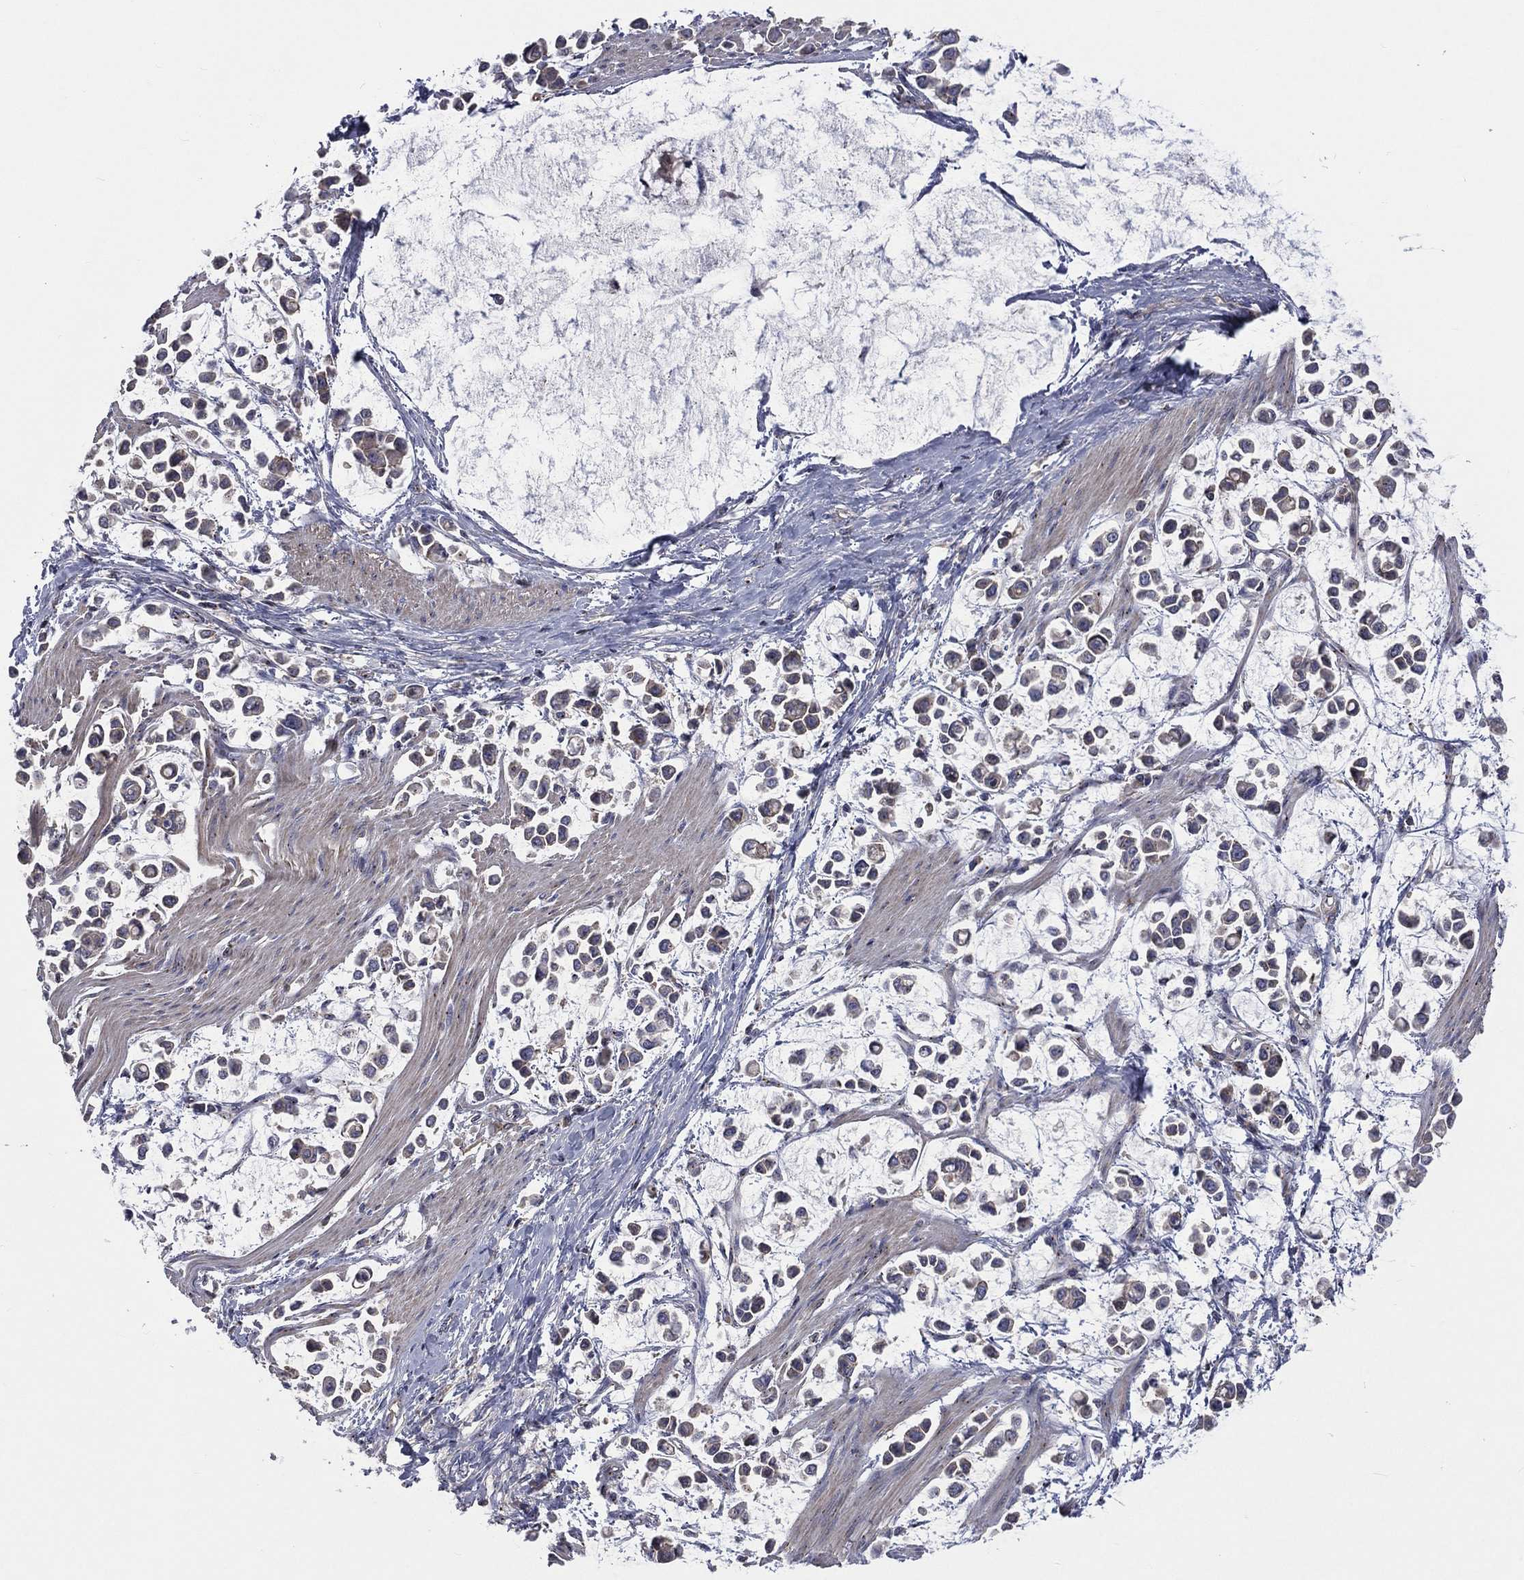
{"staining": {"intensity": "negative", "quantity": "none", "location": "none"}, "tissue": "stomach cancer", "cell_type": "Tumor cells", "image_type": "cancer", "snomed": [{"axis": "morphology", "description": "Adenocarcinoma, NOS"}, {"axis": "topography", "description": "Stomach"}], "caption": "Tumor cells show no significant staining in adenocarcinoma (stomach).", "gene": "CROCC", "patient": {"sex": "male", "age": 82}}